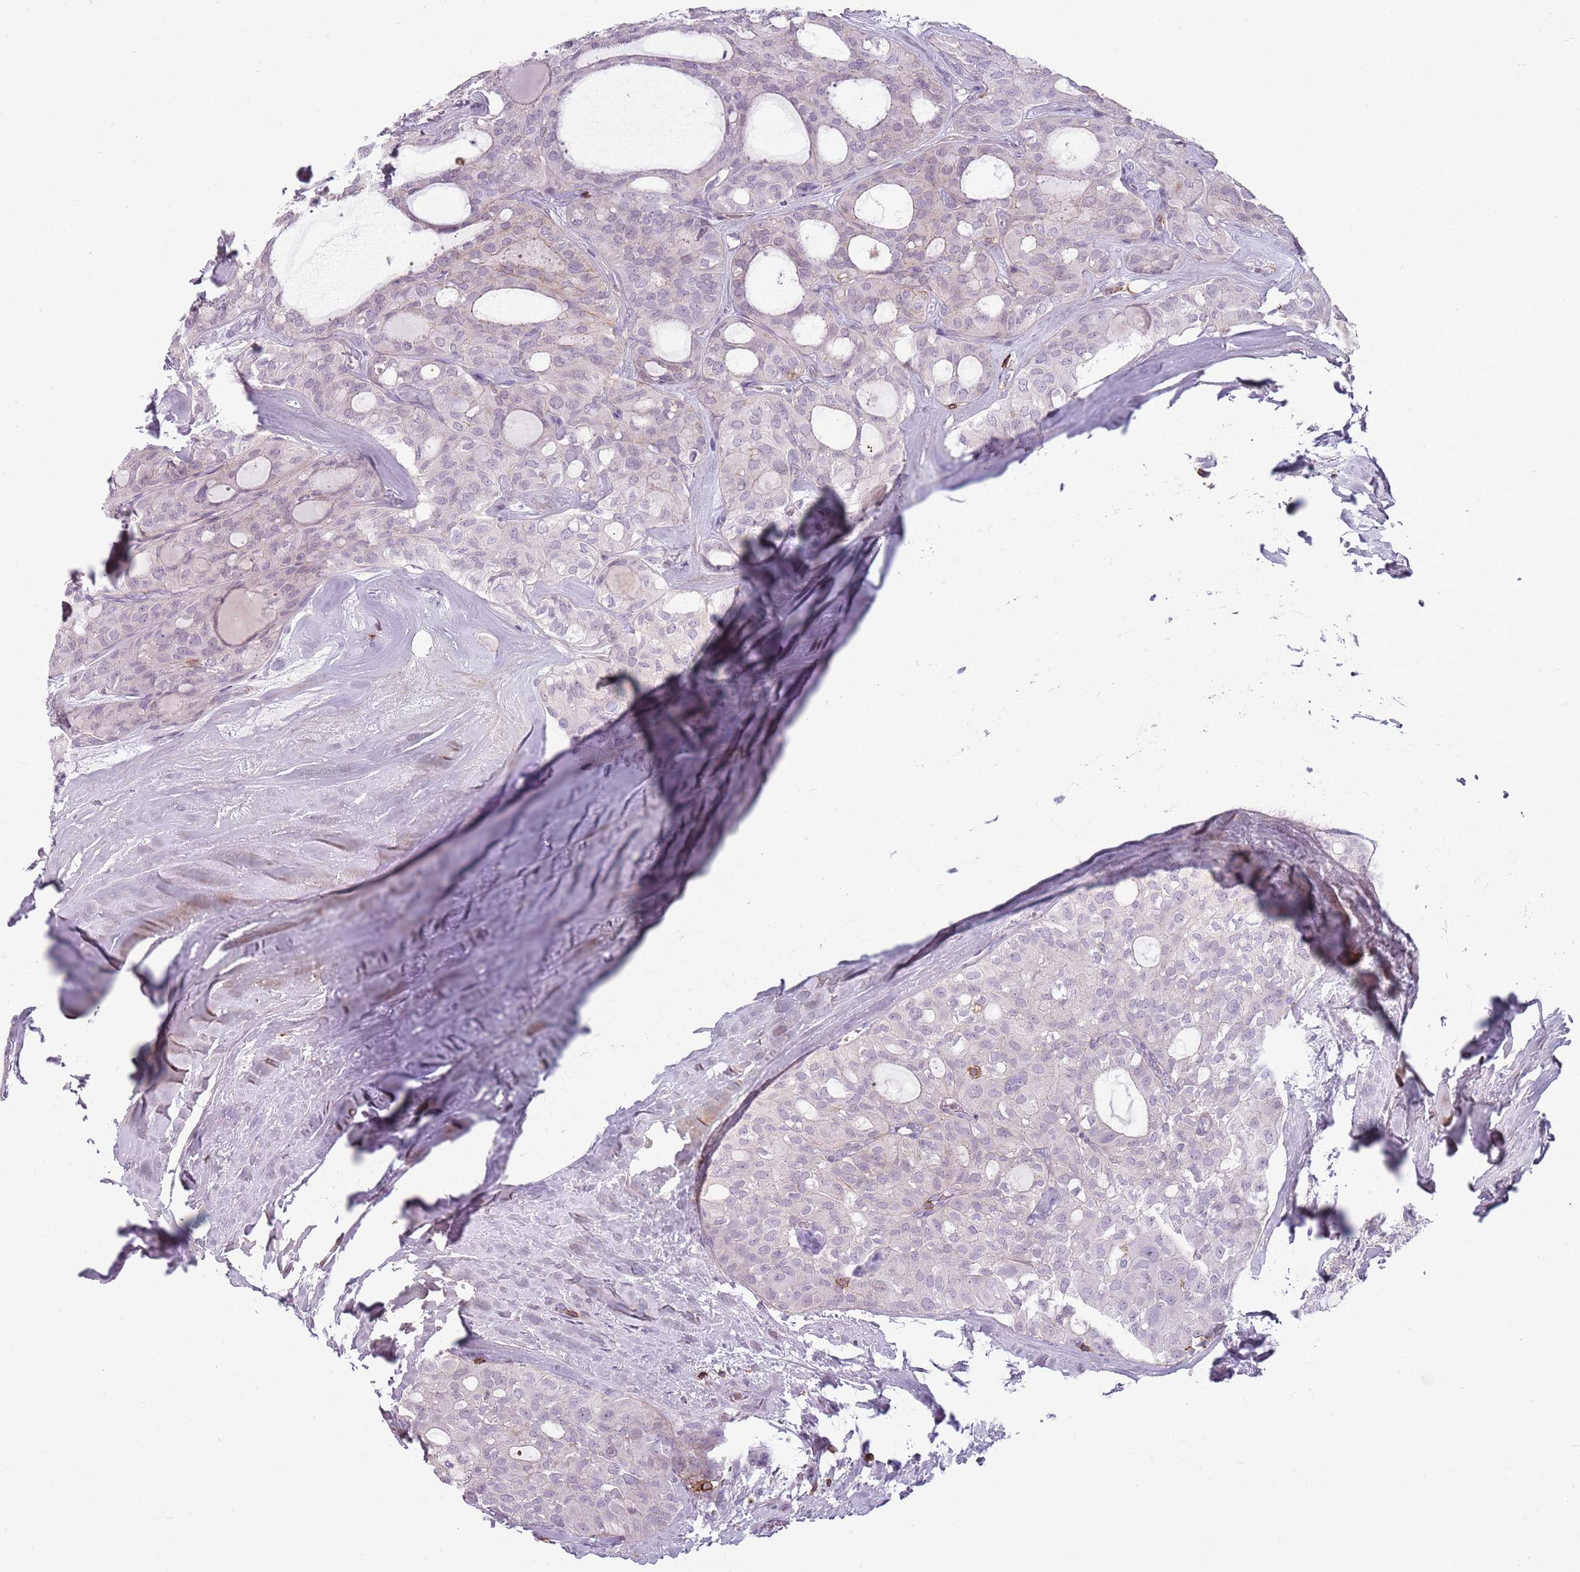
{"staining": {"intensity": "negative", "quantity": "none", "location": "none"}, "tissue": "thyroid cancer", "cell_type": "Tumor cells", "image_type": "cancer", "snomed": [{"axis": "morphology", "description": "Follicular adenoma carcinoma, NOS"}, {"axis": "topography", "description": "Thyroid gland"}], "caption": "DAB (3,3'-diaminobenzidine) immunohistochemical staining of human follicular adenoma carcinoma (thyroid) shows no significant positivity in tumor cells.", "gene": "ZNF583", "patient": {"sex": "male", "age": 75}}